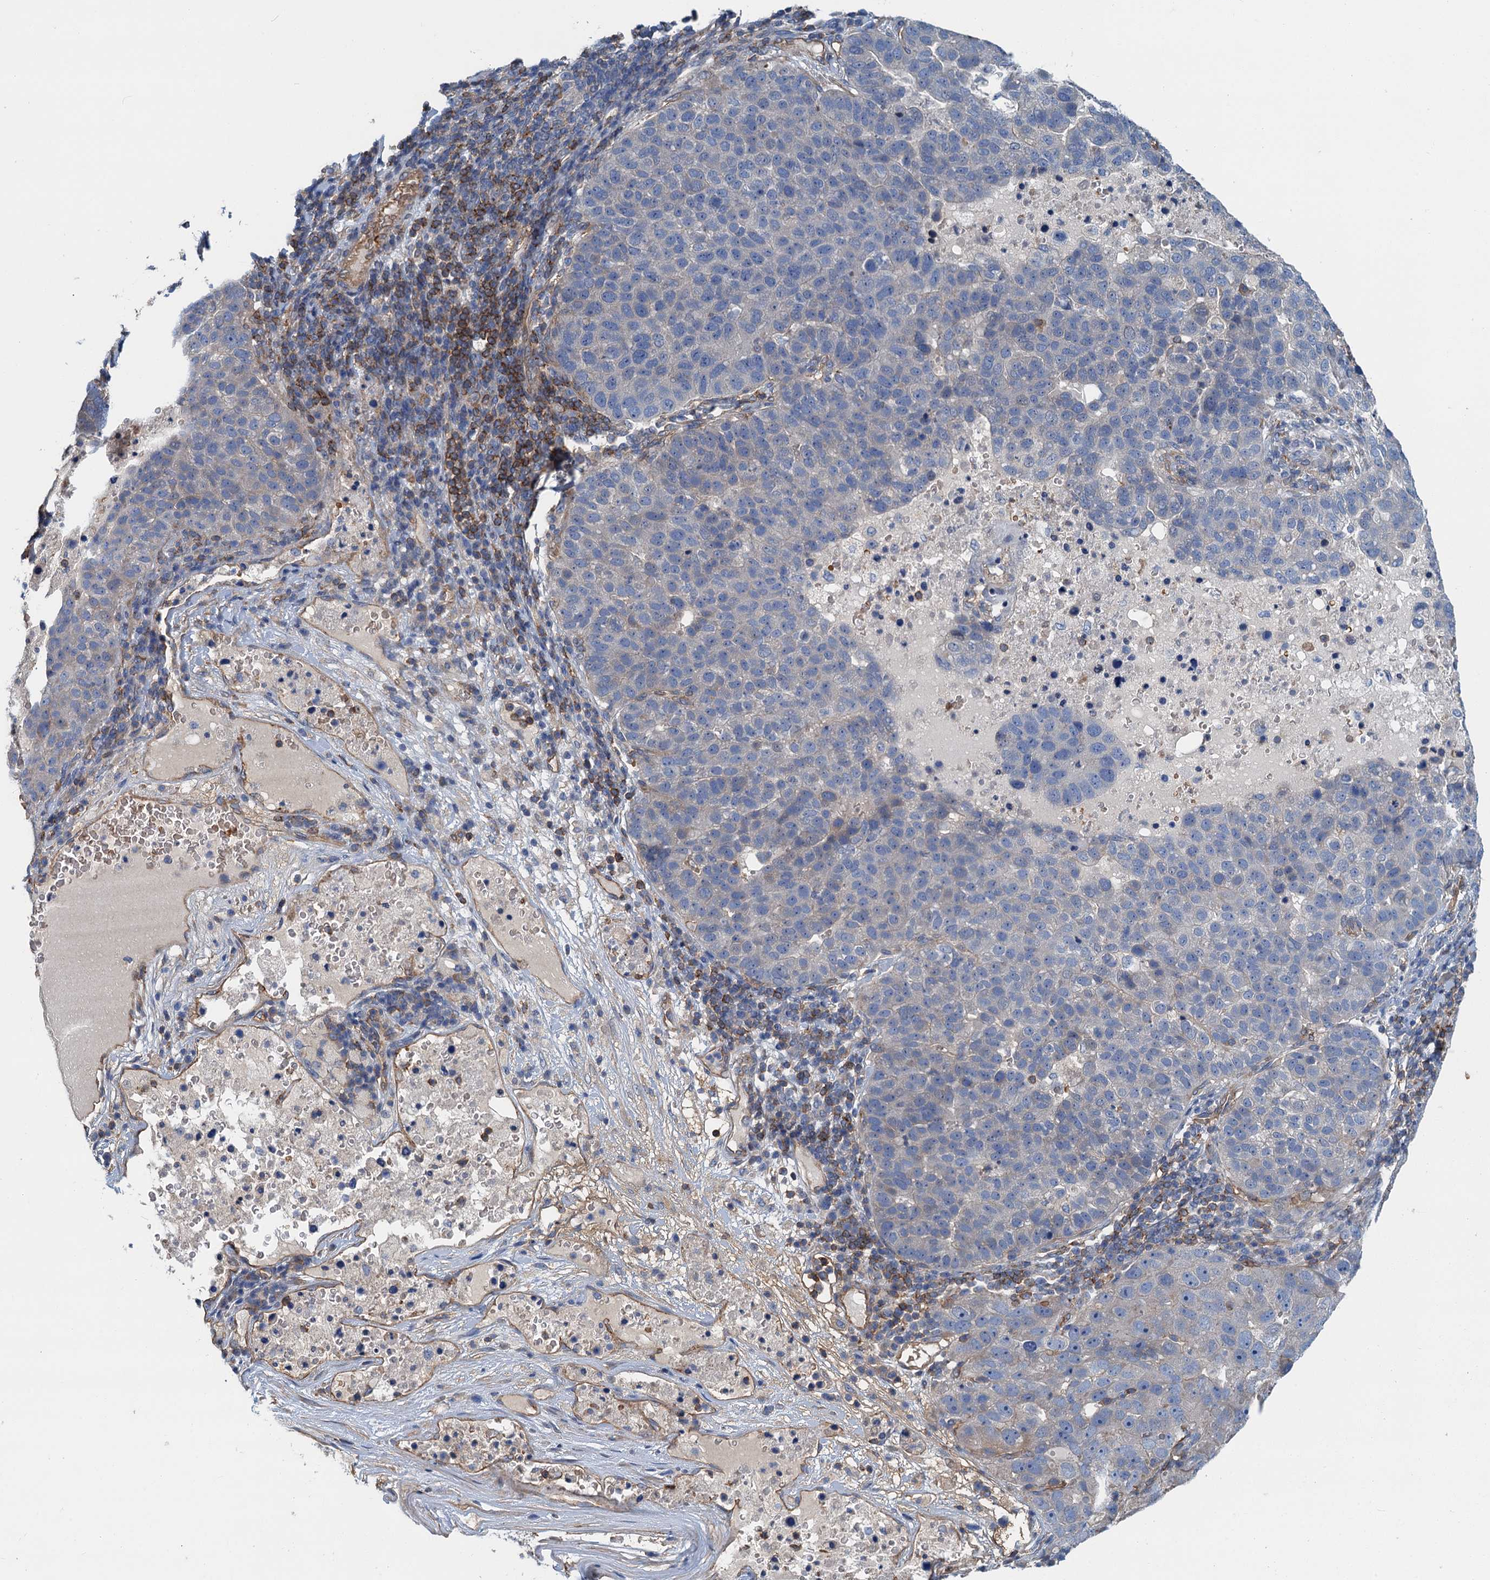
{"staining": {"intensity": "negative", "quantity": "none", "location": "none"}, "tissue": "pancreatic cancer", "cell_type": "Tumor cells", "image_type": "cancer", "snomed": [{"axis": "morphology", "description": "Adenocarcinoma, NOS"}, {"axis": "topography", "description": "Pancreas"}], "caption": "Tumor cells show no significant staining in pancreatic adenocarcinoma.", "gene": "ROGDI", "patient": {"sex": "female", "age": 61}}